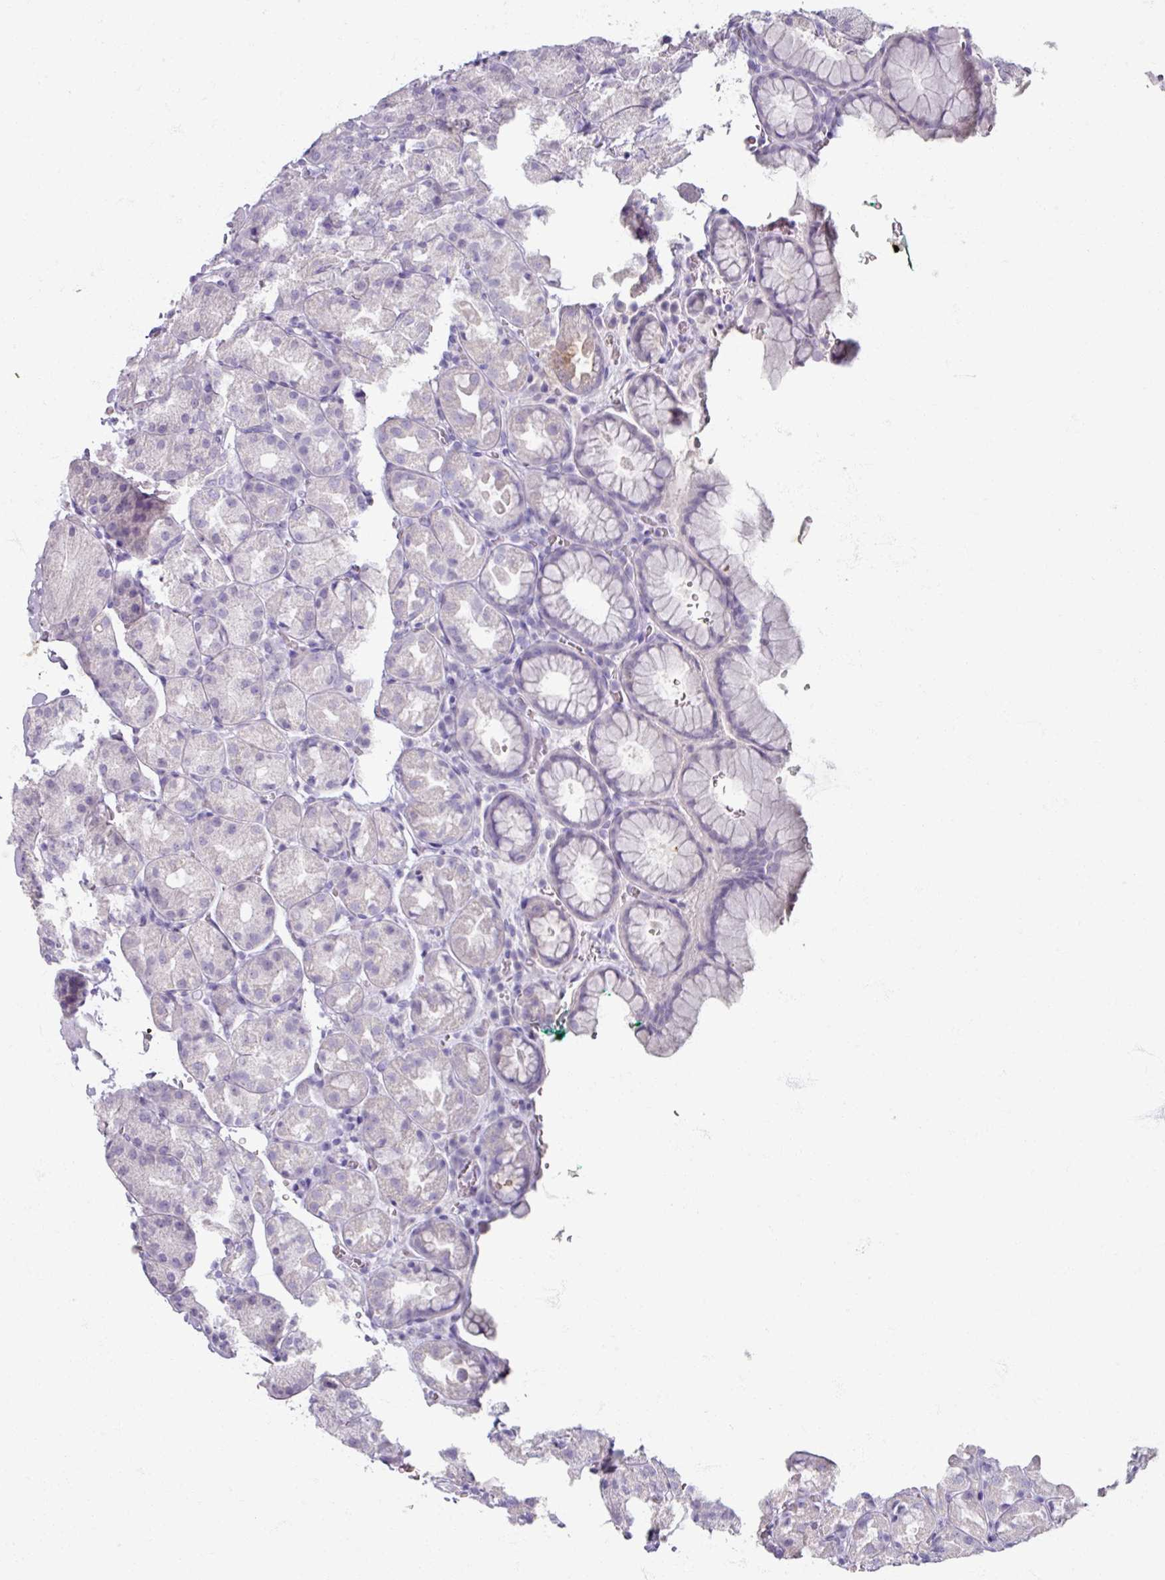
{"staining": {"intensity": "negative", "quantity": "none", "location": "none"}, "tissue": "stomach", "cell_type": "Glandular cells", "image_type": "normal", "snomed": [{"axis": "morphology", "description": "Normal tissue, NOS"}, {"axis": "topography", "description": "Stomach, upper"}], "caption": "DAB (3,3'-diaminobenzidine) immunohistochemical staining of normal human stomach displays no significant positivity in glandular cells.", "gene": "TG", "patient": {"sex": "female", "age": 81}}